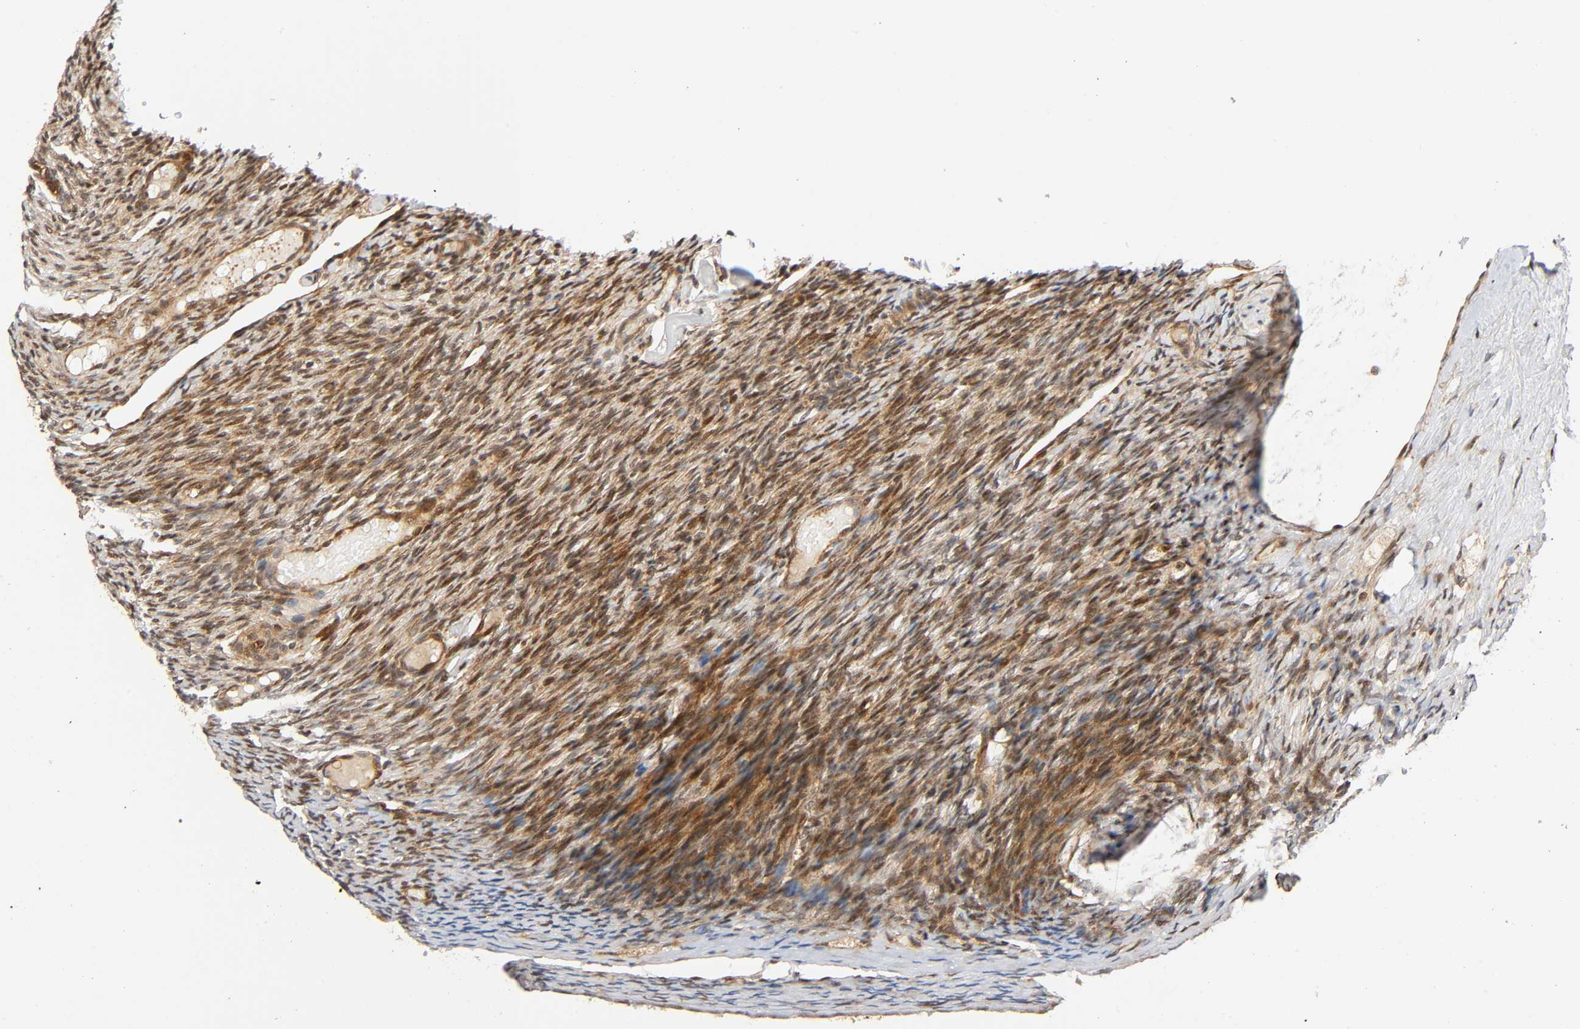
{"staining": {"intensity": "moderate", "quantity": "25%-75%", "location": "cytoplasmic/membranous,nuclear"}, "tissue": "ovary", "cell_type": "Follicle cells", "image_type": "normal", "snomed": [{"axis": "morphology", "description": "Normal tissue, NOS"}, {"axis": "topography", "description": "Ovary"}], "caption": "Follicle cells display medium levels of moderate cytoplasmic/membranous,nuclear staining in approximately 25%-75% of cells in normal human ovary.", "gene": "IQCJ", "patient": {"sex": "female", "age": 60}}